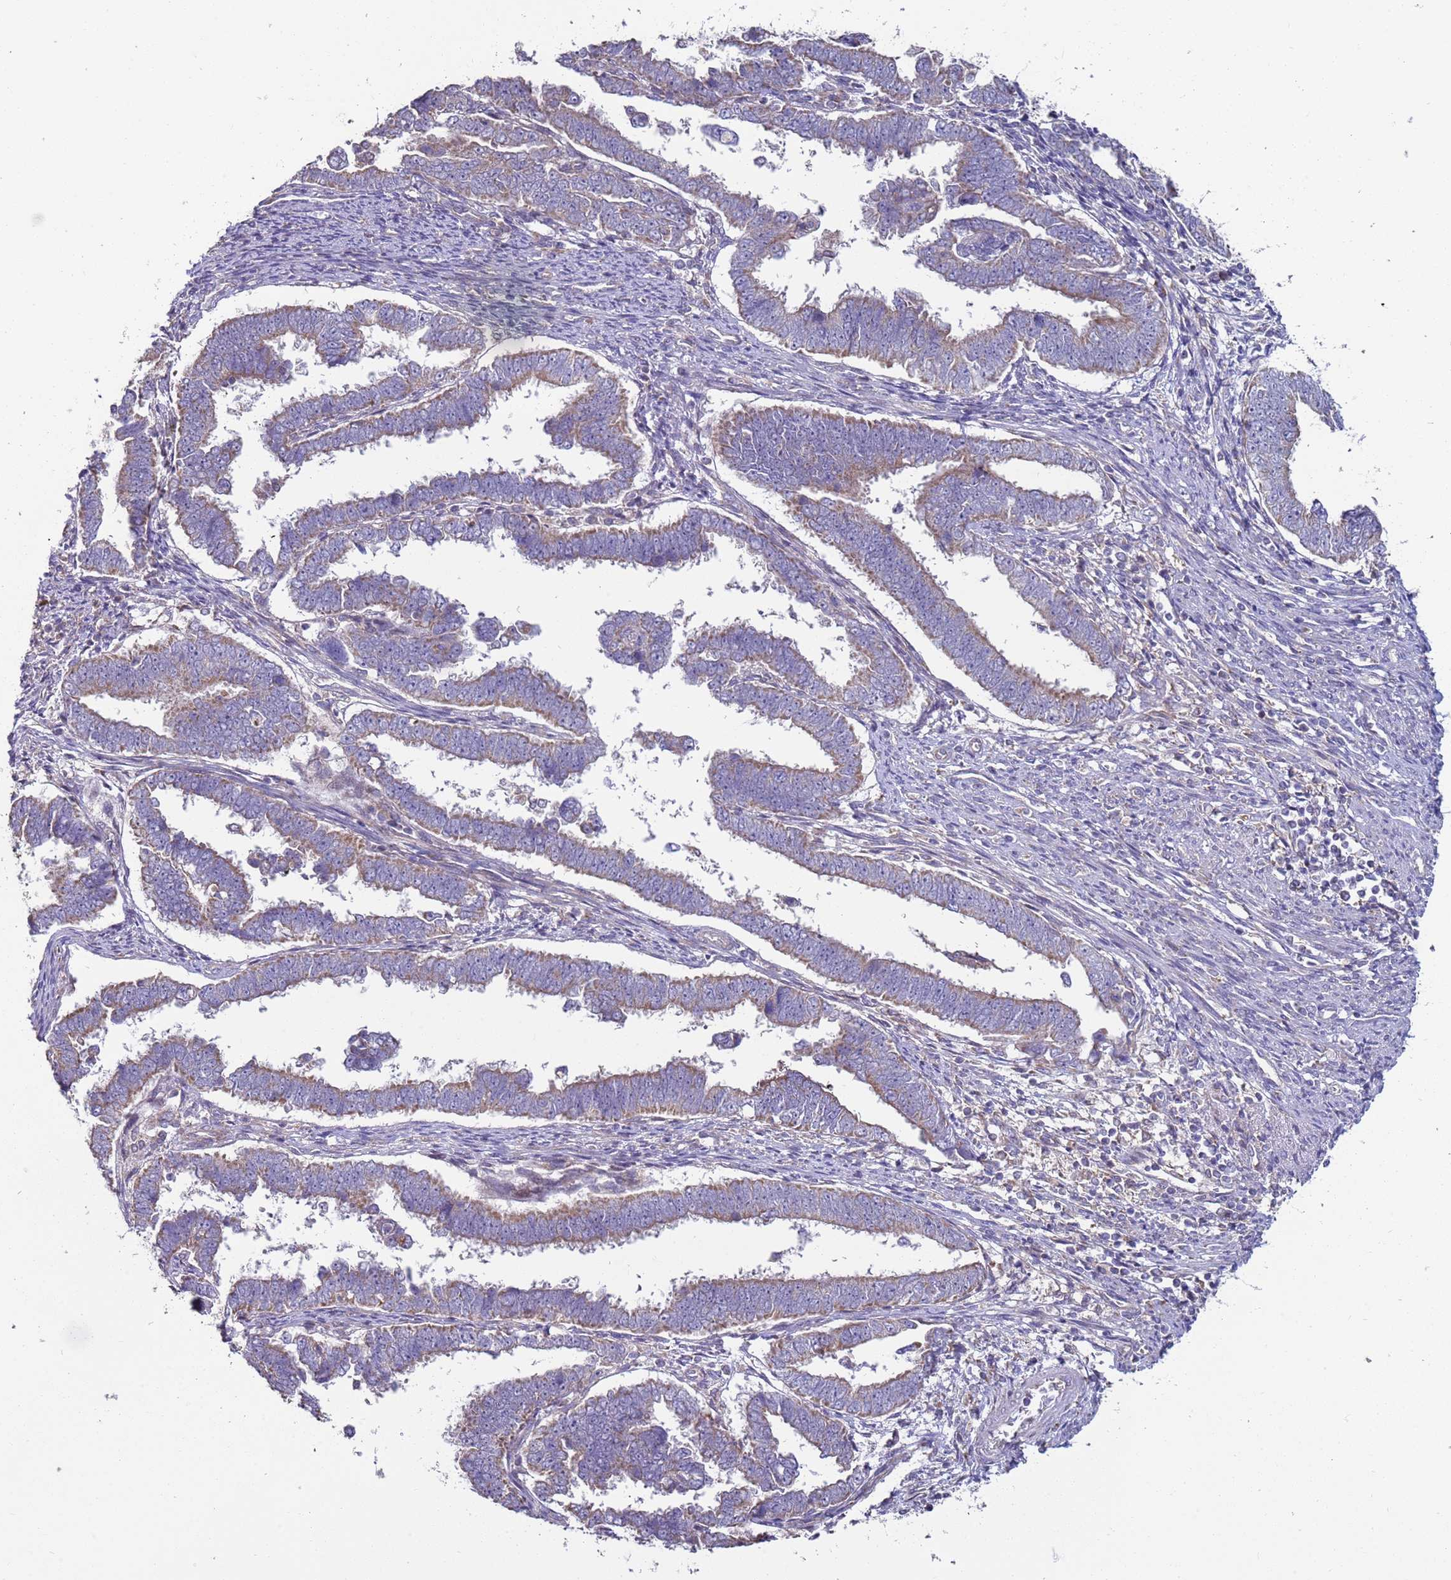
{"staining": {"intensity": "weak", "quantity": "25%-75%", "location": "cytoplasmic/membranous"}, "tissue": "endometrial cancer", "cell_type": "Tumor cells", "image_type": "cancer", "snomed": [{"axis": "morphology", "description": "Adenocarcinoma, NOS"}, {"axis": "topography", "description": "Endometrium"}], "caption": "Adenocarcinoma (endometrial) stained with a protein marker exhibits weak staining in tumor cells.", "gene": "DIP2B", "patient": {"sex": "female", "age": 75}}